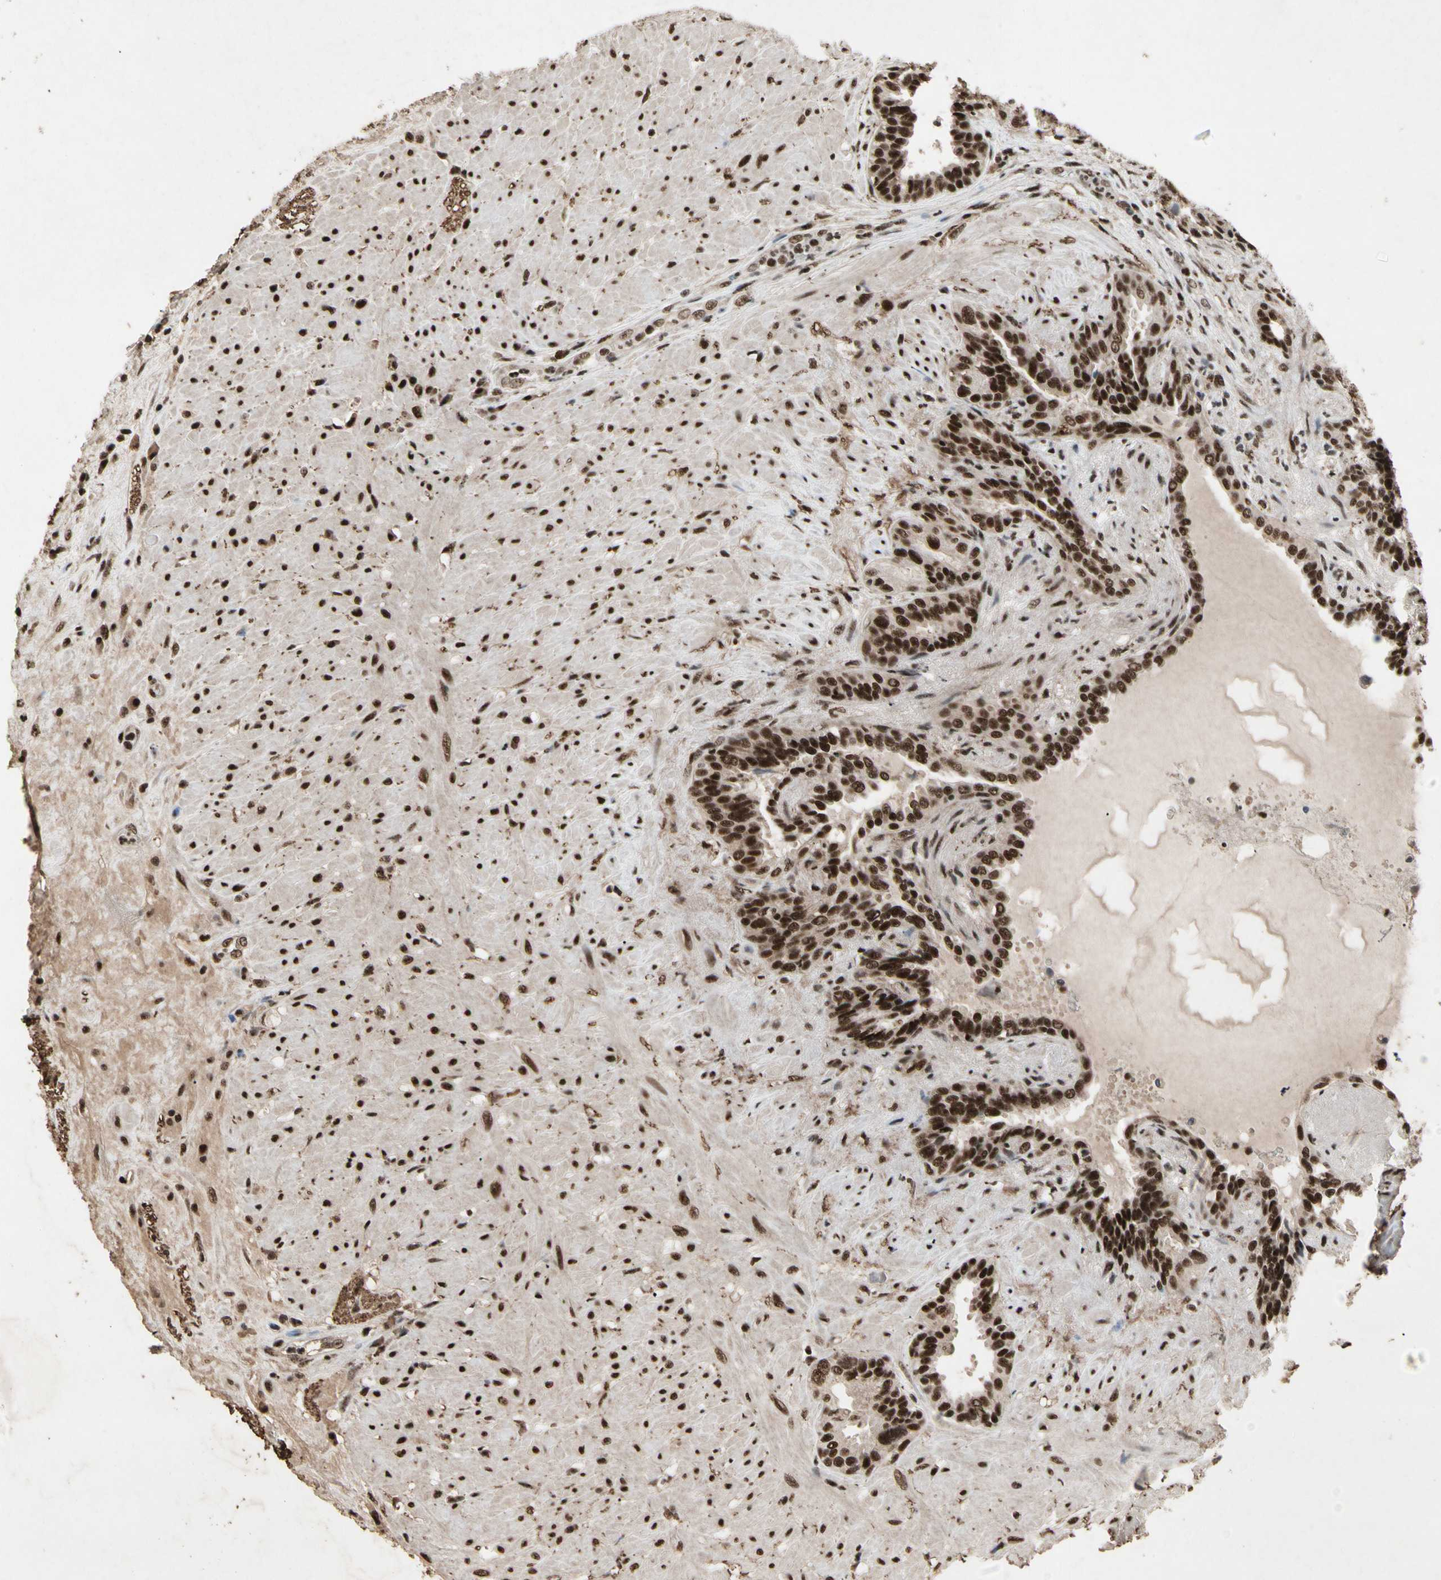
{"staining": {"intensity": "strong", "quantity": ">75%", "location": "nuclear"}, "tissue": "seminal vesicle", "cell_type": "Glandular cells", "image_type": "normal", "snomed": [{"axis": "morphology", "description": "Normal tissue, NOS"}, {"axis": "topography", "description": "Seminal veicle"}], "caption": "This histopathology image demonstrates immunohistochemistry (IHC) staining of normal seminal vesicle, with high strong nuclear positivity in about >75% of glandular cells.", "gene": "TBX2", "patient": {"sex": "male", "age": 61}}